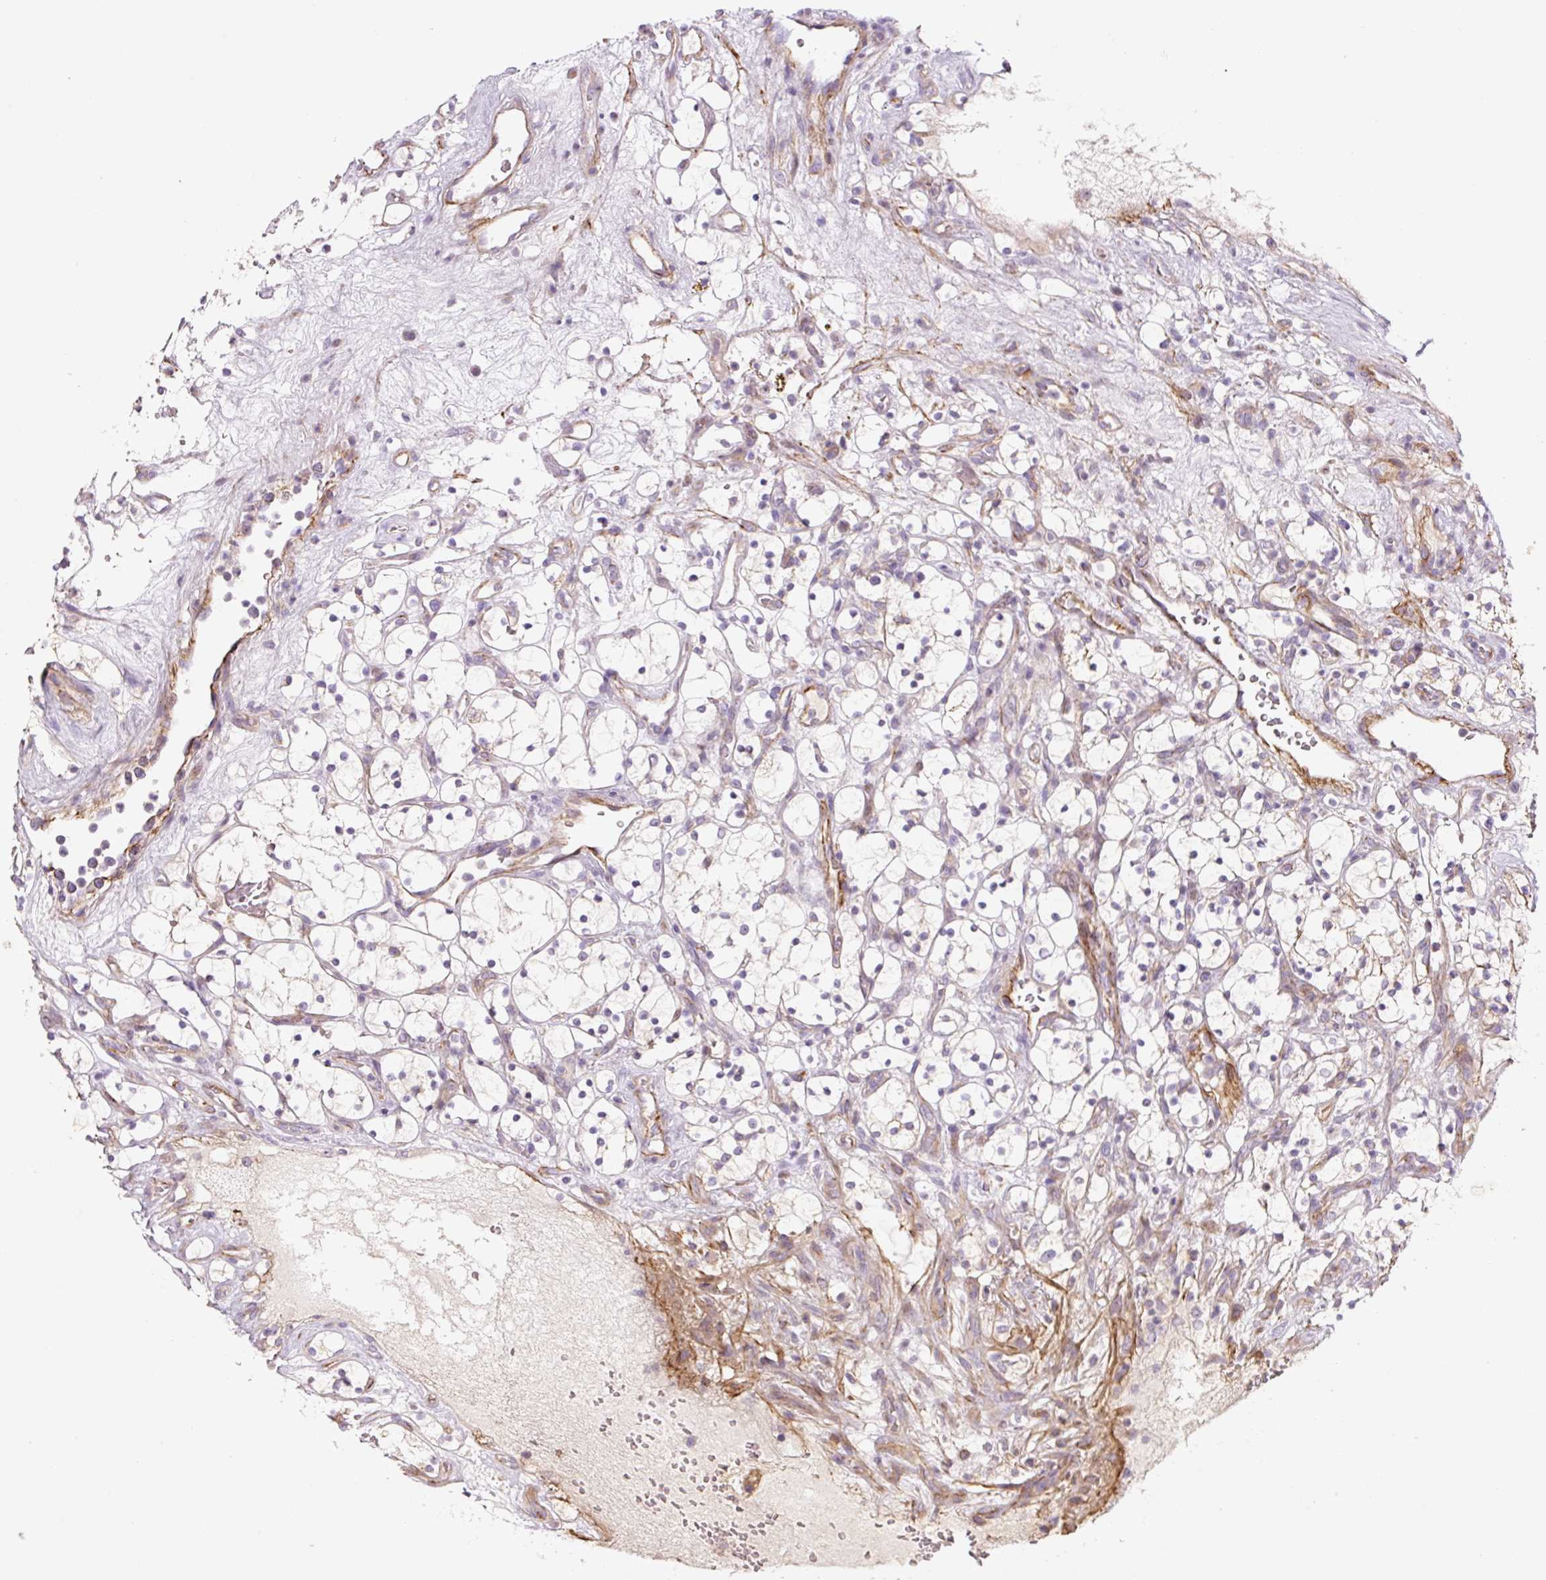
{"staining": {"intensity": "negative", "quantity": "none", "location": "none"}, "tissue": "renal cancer", "cell_type": "Tumor cells", "image_type": "cancer", "snomed": [{"axis": "morphology", "description": "Adenocarcinoma, NOS"}, {"axis": "topography", "description": "Kidney"}], "caption": "A photomicrograph of human renal adenocarcinoma is negative for staining in tumor cells.", "gene": "CCNI2", "patient": {"sex": "female", "age": 69}}